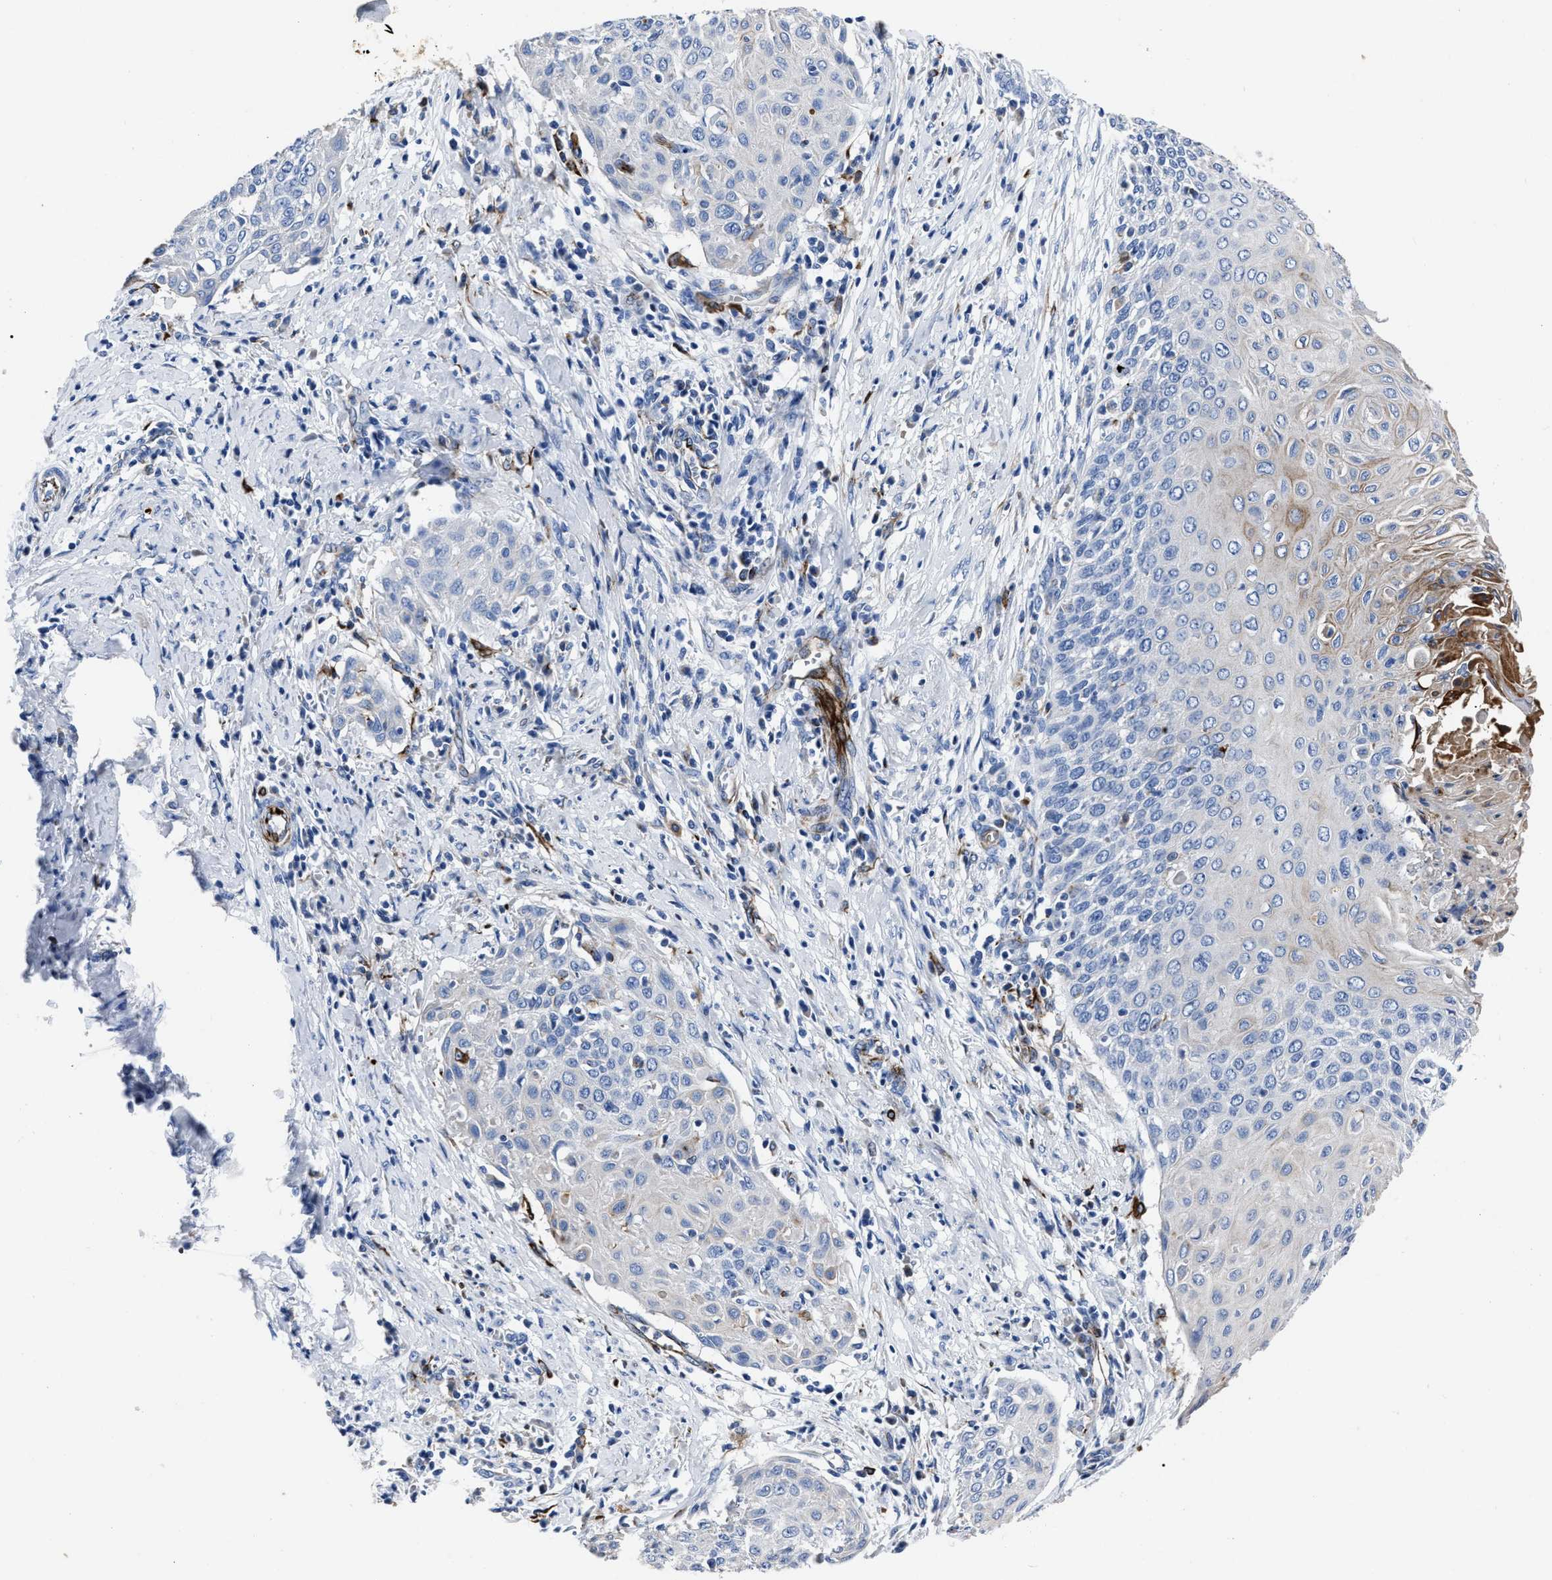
{"staining": {"intensity": "negative", "quantity": "none", "location": "none"}, "tissue": "cervical cancer", "cell_type": "Tumor cells", "image_type": "cancer", "snomed": [{"axis": "morphology", "description": "Squamous cell carcinoma, NOS"}, {"axis": "topography", "description": "Cervix"}], "caption": "Human squamous cell carcinoma (cervical) stained for a protein using IHC displays no positivity in tumor cells.", "gene": "OR10G3", "patient": {"sex": "female", "age": 39}}